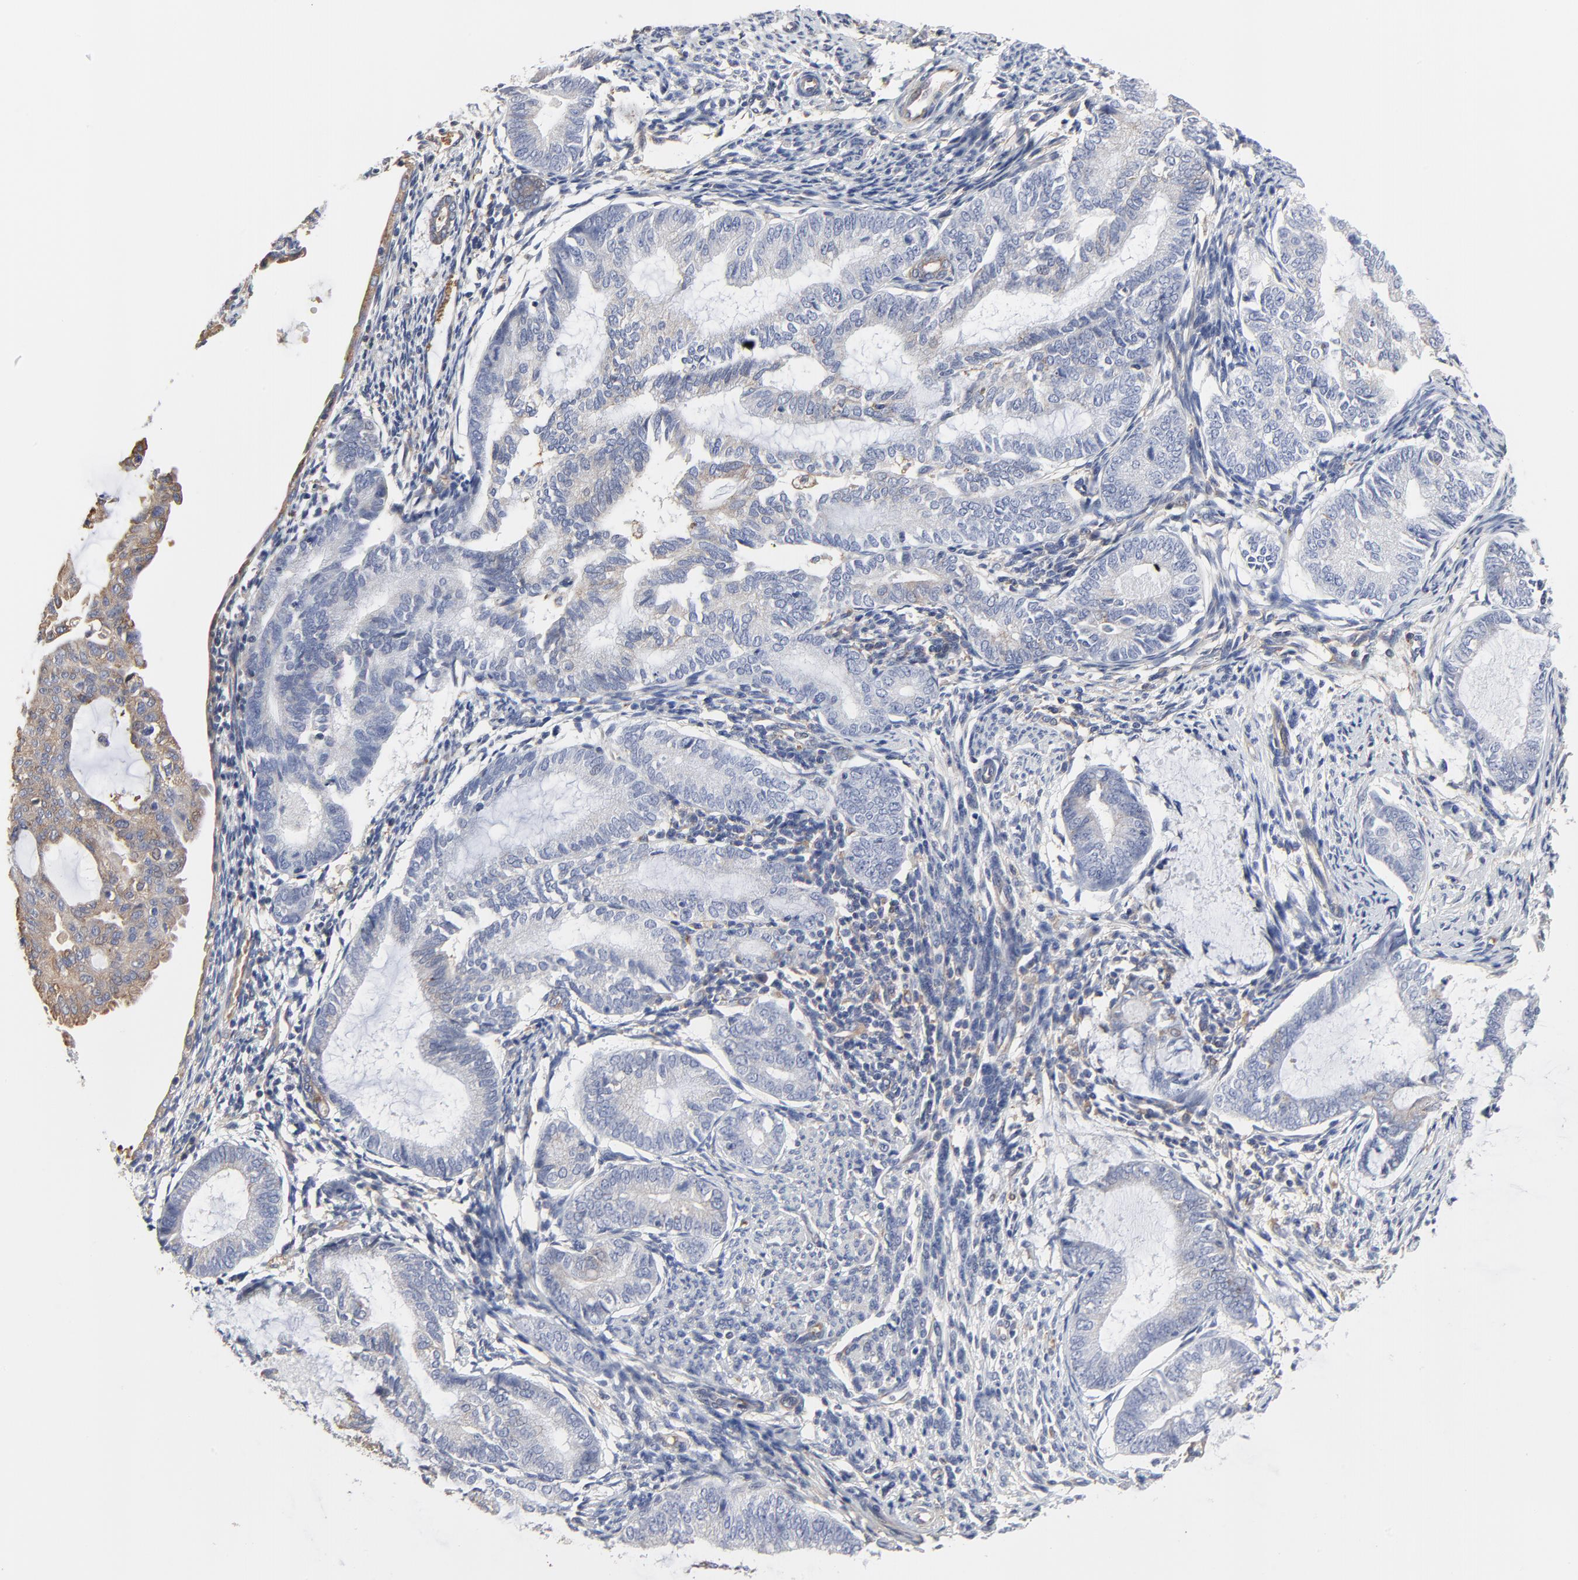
{"staining": {"intensity": "moderate", "quantity": "<25%", "location": "cytoplasmic/membranous"}, "tissue": "endometrial cancer", "cell_type": "Tumor cells", "image_type": "cancer", "snomed": [{"axis": "morphology", "description": "Adenocarcinoma, NOS"}, {"axis": "topography", "description": "Endometrium"}], "caption": "Adenocarcinoma (endometrial) stained for a protein displays moderate cytoplasmic/membranous positivity in tumor cells.", "gene": "NXF3", "patient": {"sex": "female", "age": 63}}